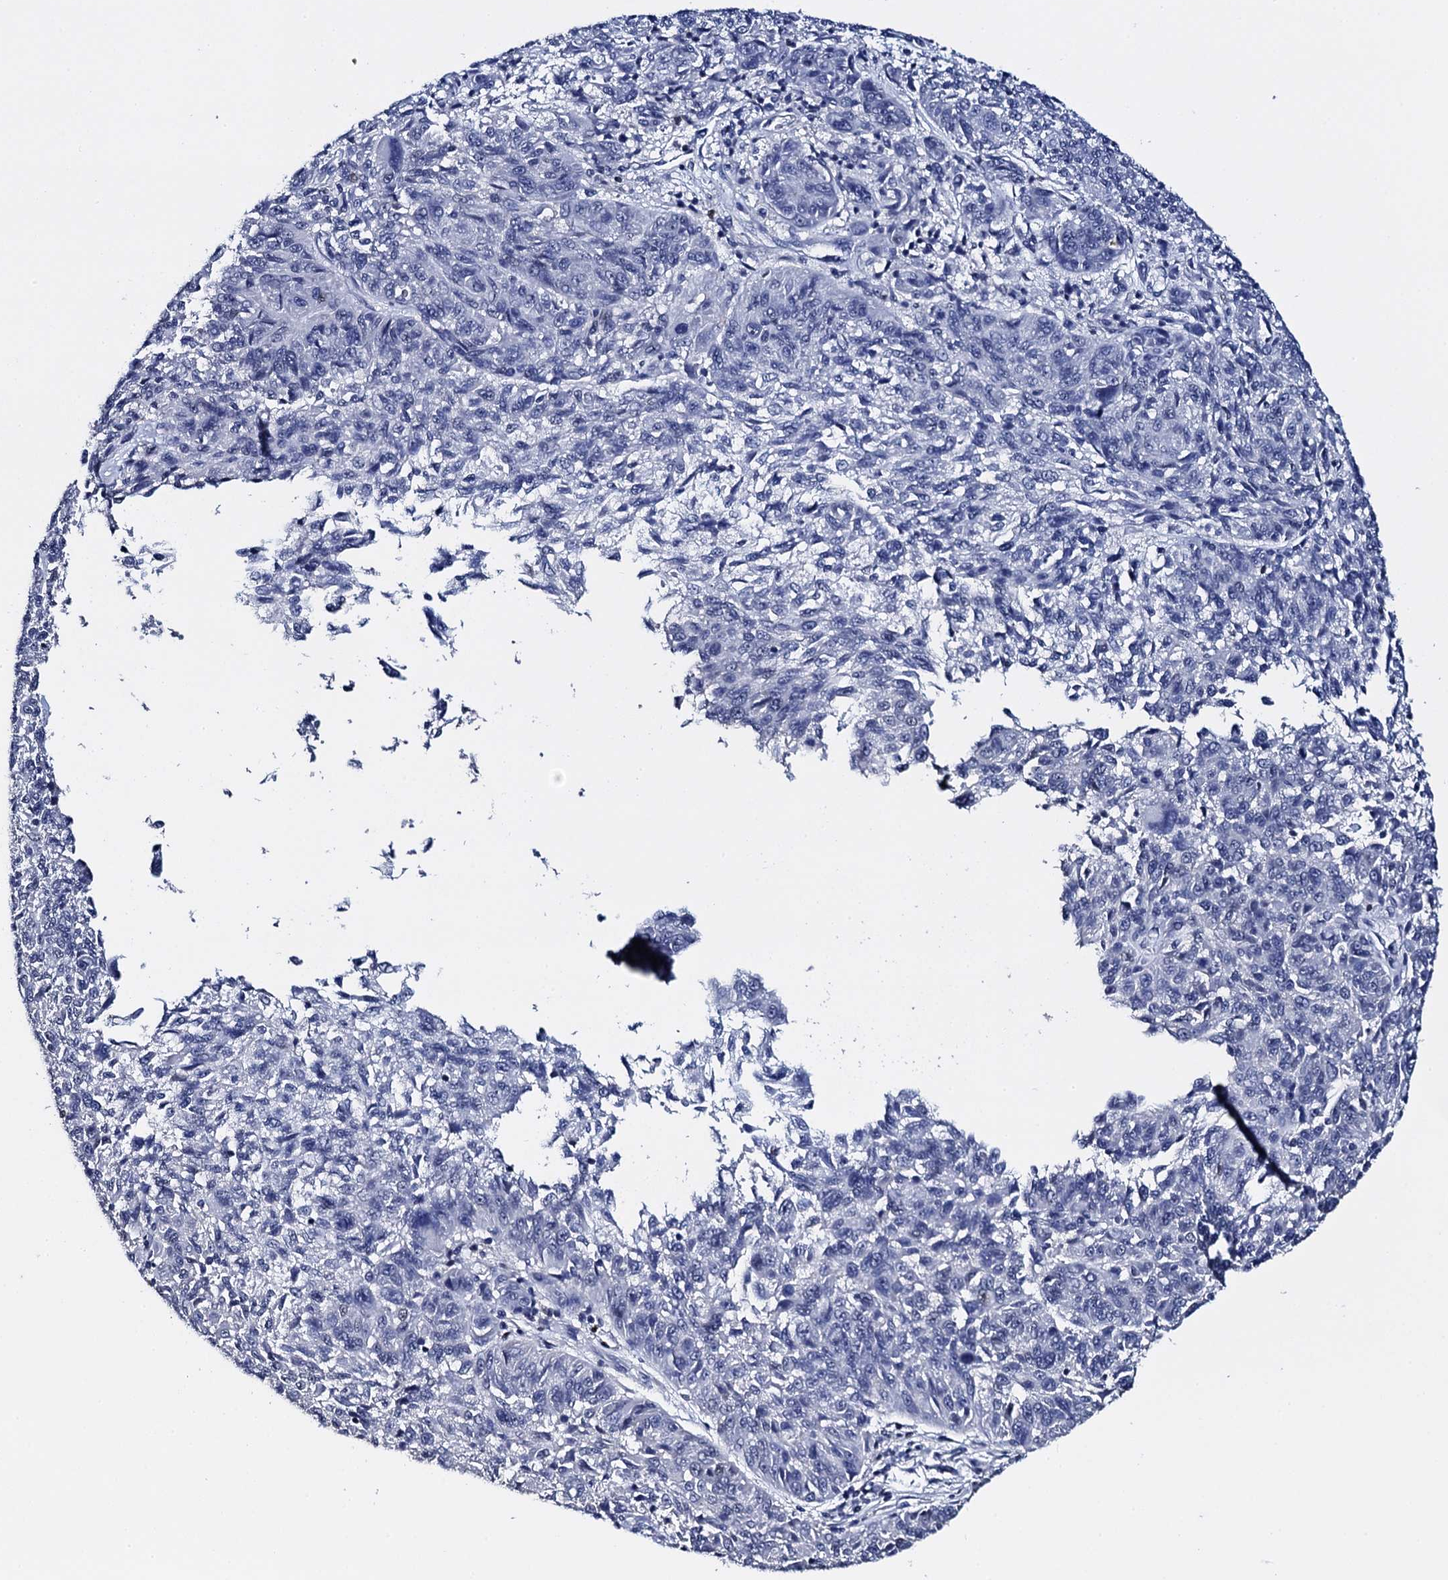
{"staining": {"intensity": "negative", "quantity": "none", "location": "none"}, "tissue": "melanoma", "cell_type": "Tumor cells", "image_type": "cancer", "snomed": [{"axis": "morphology", "description": "Malignant melanoma, NOS"}, {"axis": "topography", "description": "Skin"}], "caption": "Tumor cells show no significant protein staining in malignant melanoma. (DAB IHC, high magnification).", "gene": "NPM2", "patient": {"sex": "male", "age": 53}}